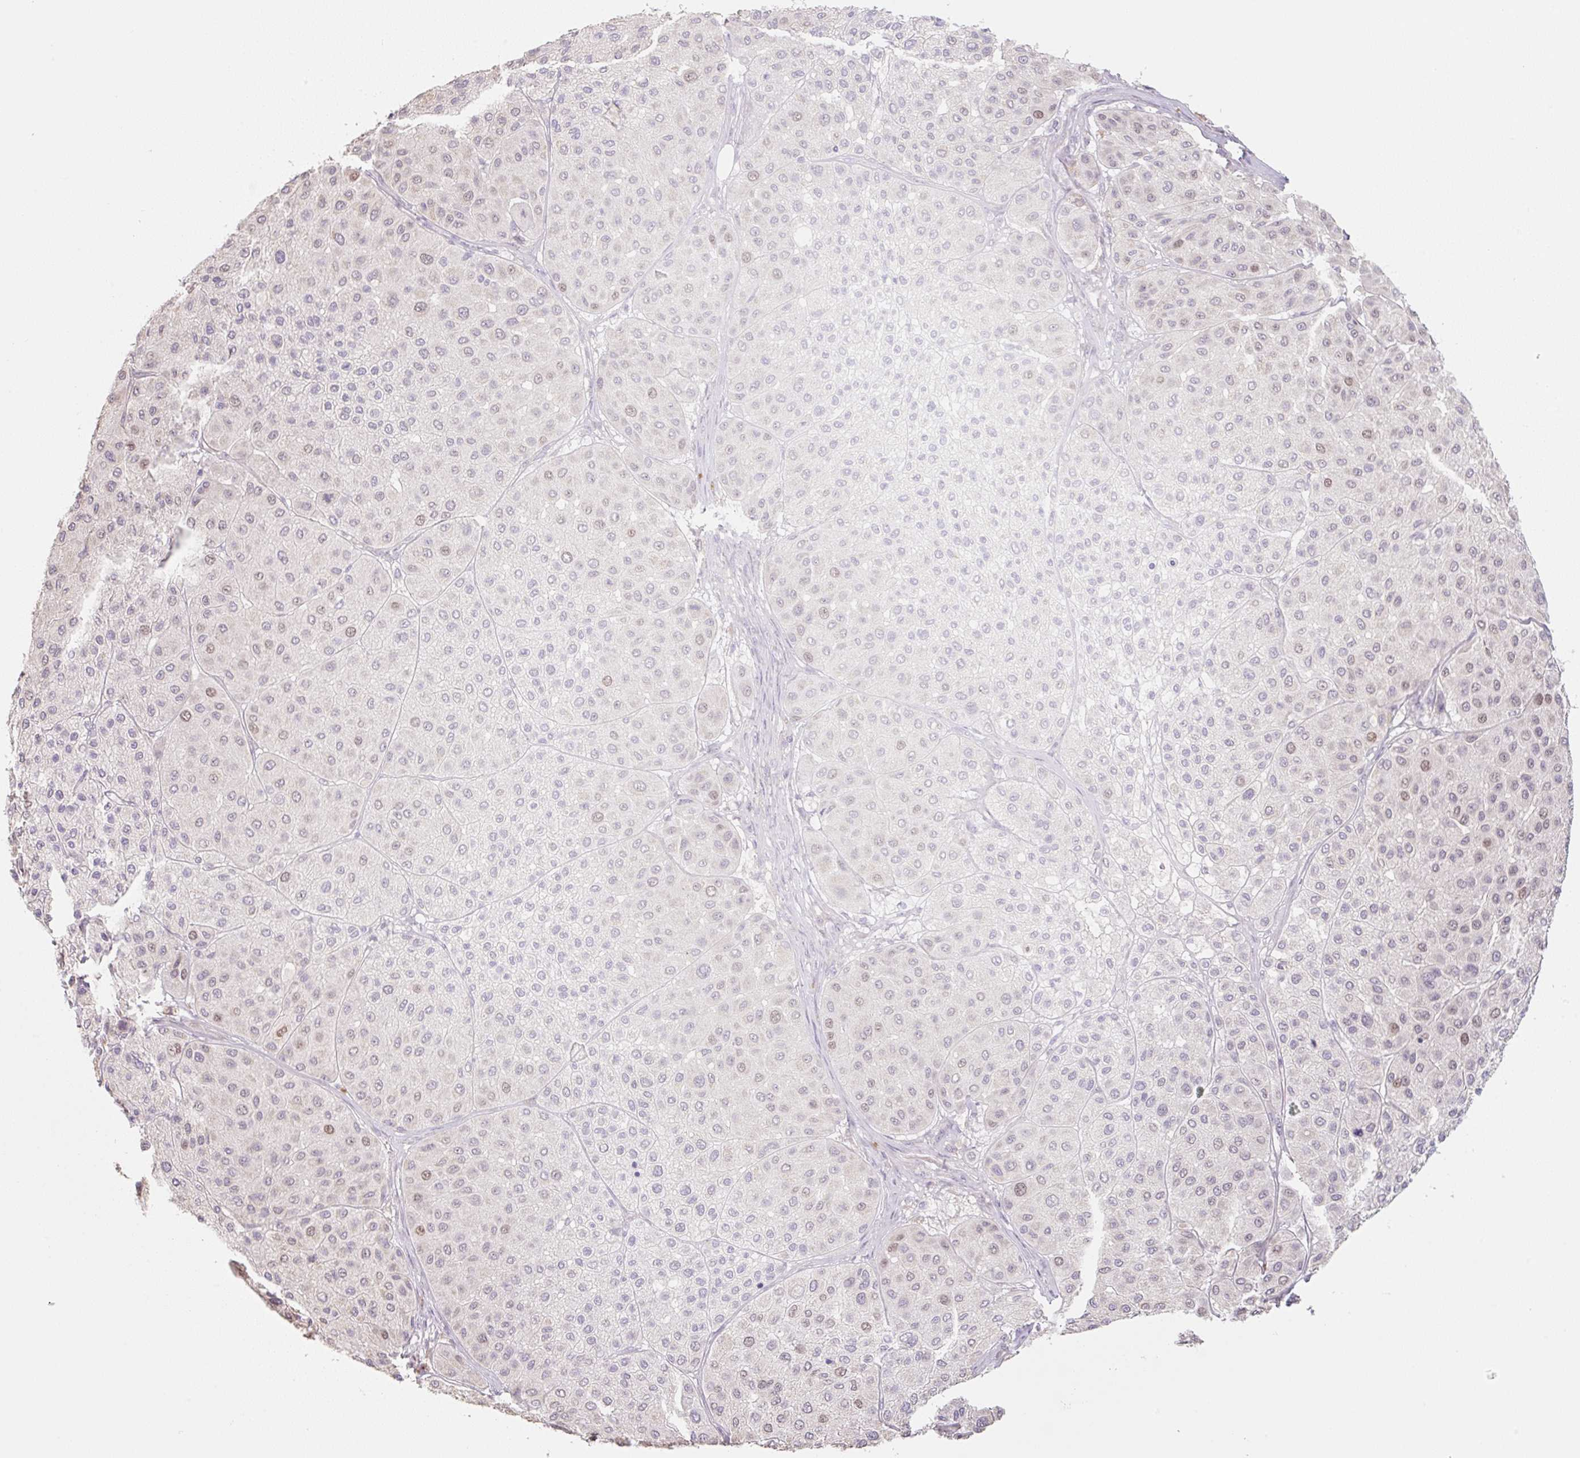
{"staining": {"intensity": "moderate", "quantity": "<25%", "location": "nuclear"}, "tissue": "melanoma", "cell_type": "Tumor cells", "image_type": "cancer", "snomed": [{"axis": "morphology", "description": "Malignant melanoma, Metastatic site"}, {"axis": "topography", "description": "Smooth muscle"}], "caption": "The micrograph demonstrates immunohistochemical staining of melanoma. There is moderate nuclear staining is appreciated in approximately <25% of tumor cells.", "gene": "MIA2", "patient": {"sex": "male", "age": 41}}